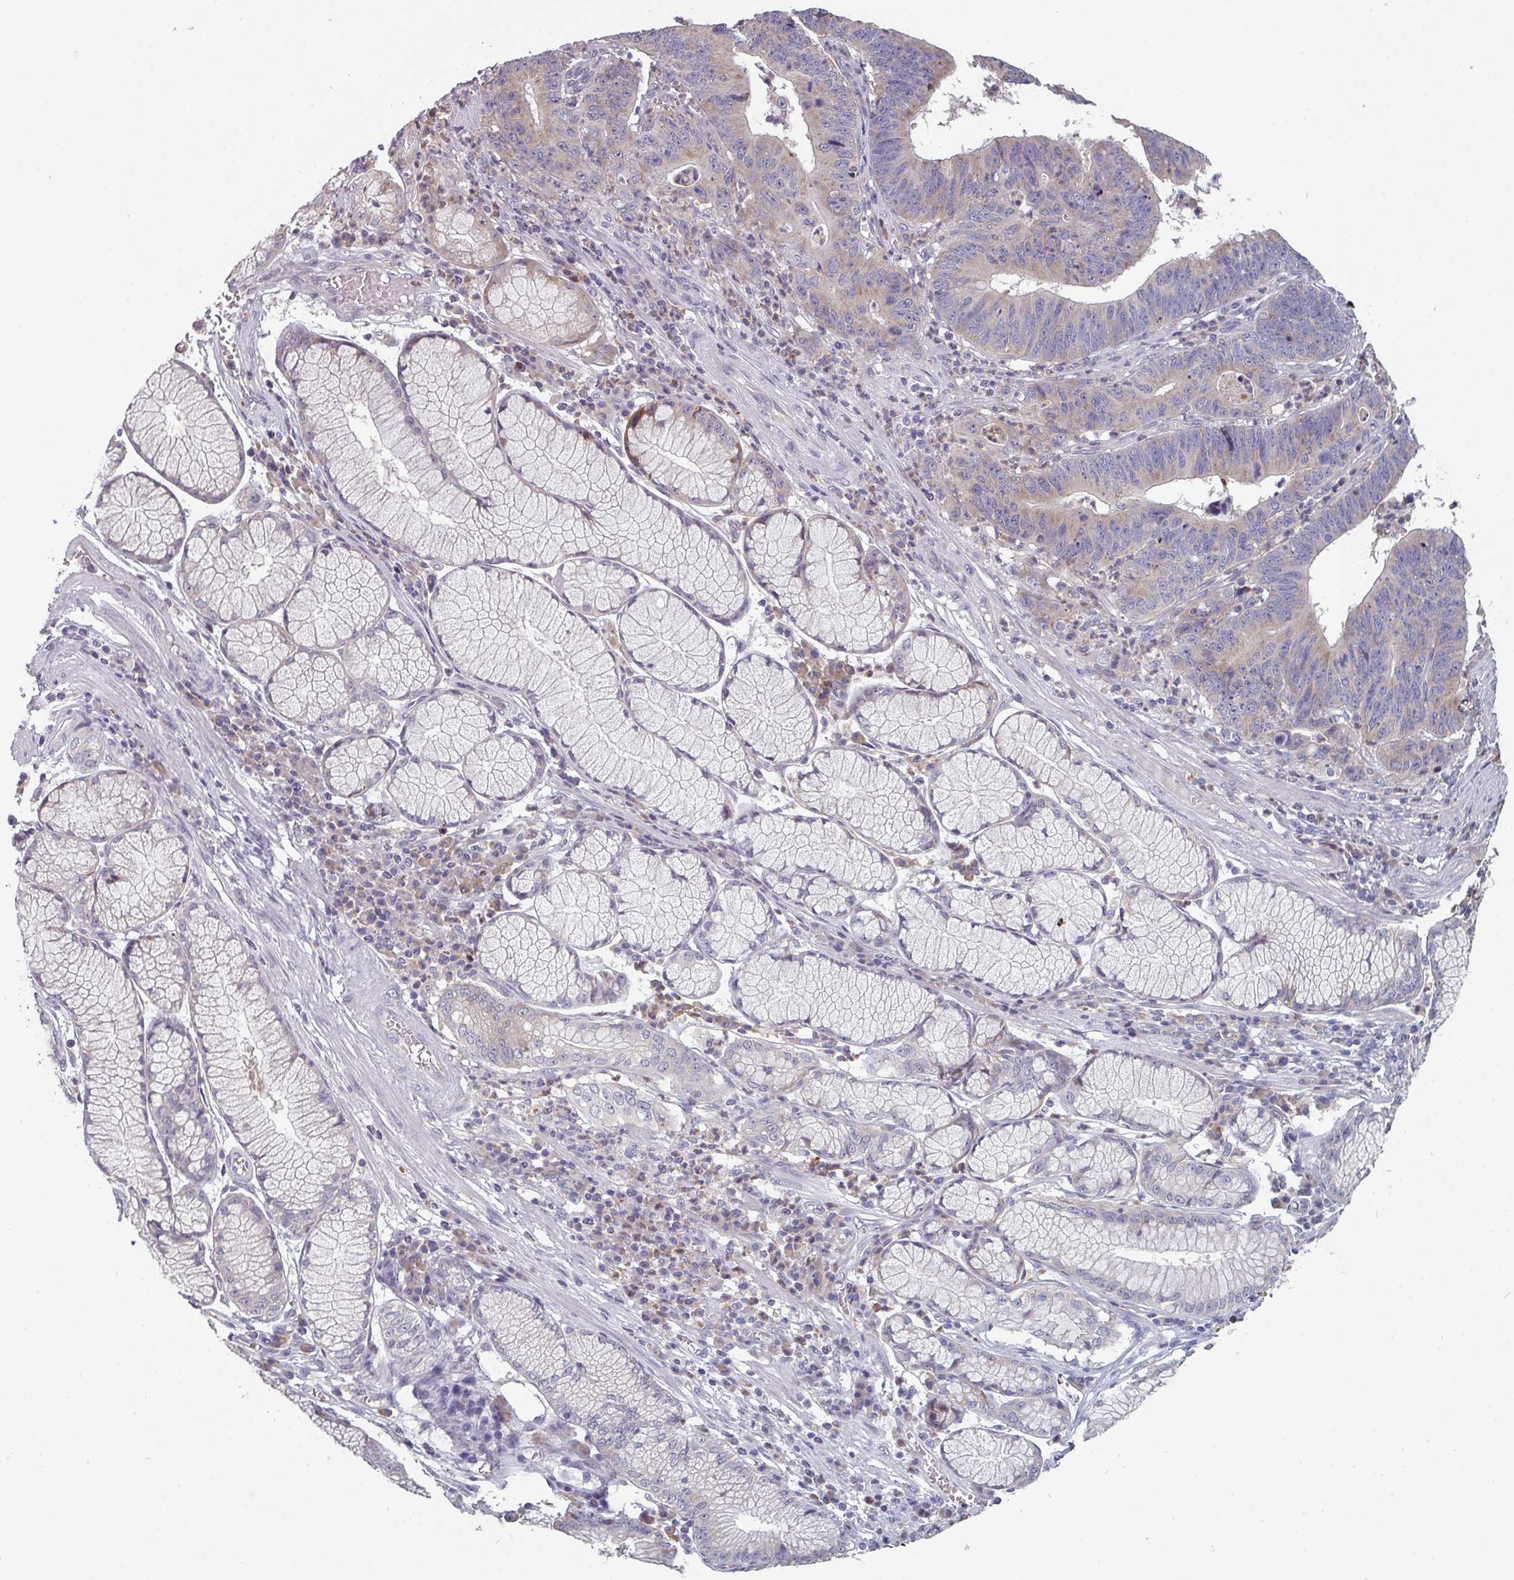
{"staining": {"intensity": "weak", "quantity": "<25%", "location": "cytoplasmic/membranous"}, "tissue": "stomach cancer", "cell_type": "Tumor cells", "image_type": "cancer", "snomed": [{"axis": "morphology", "description": "Adenocarcinoma, NOS"}, {"axis": "topography", "description": "Stomach"}], "caption": "Micrograph shows no protein positivity in tumor cells of adenocarcinoma (stomach) tissue.", "gene": "PRAMEF8", "patient": {"sex": "male", "age": 59}}